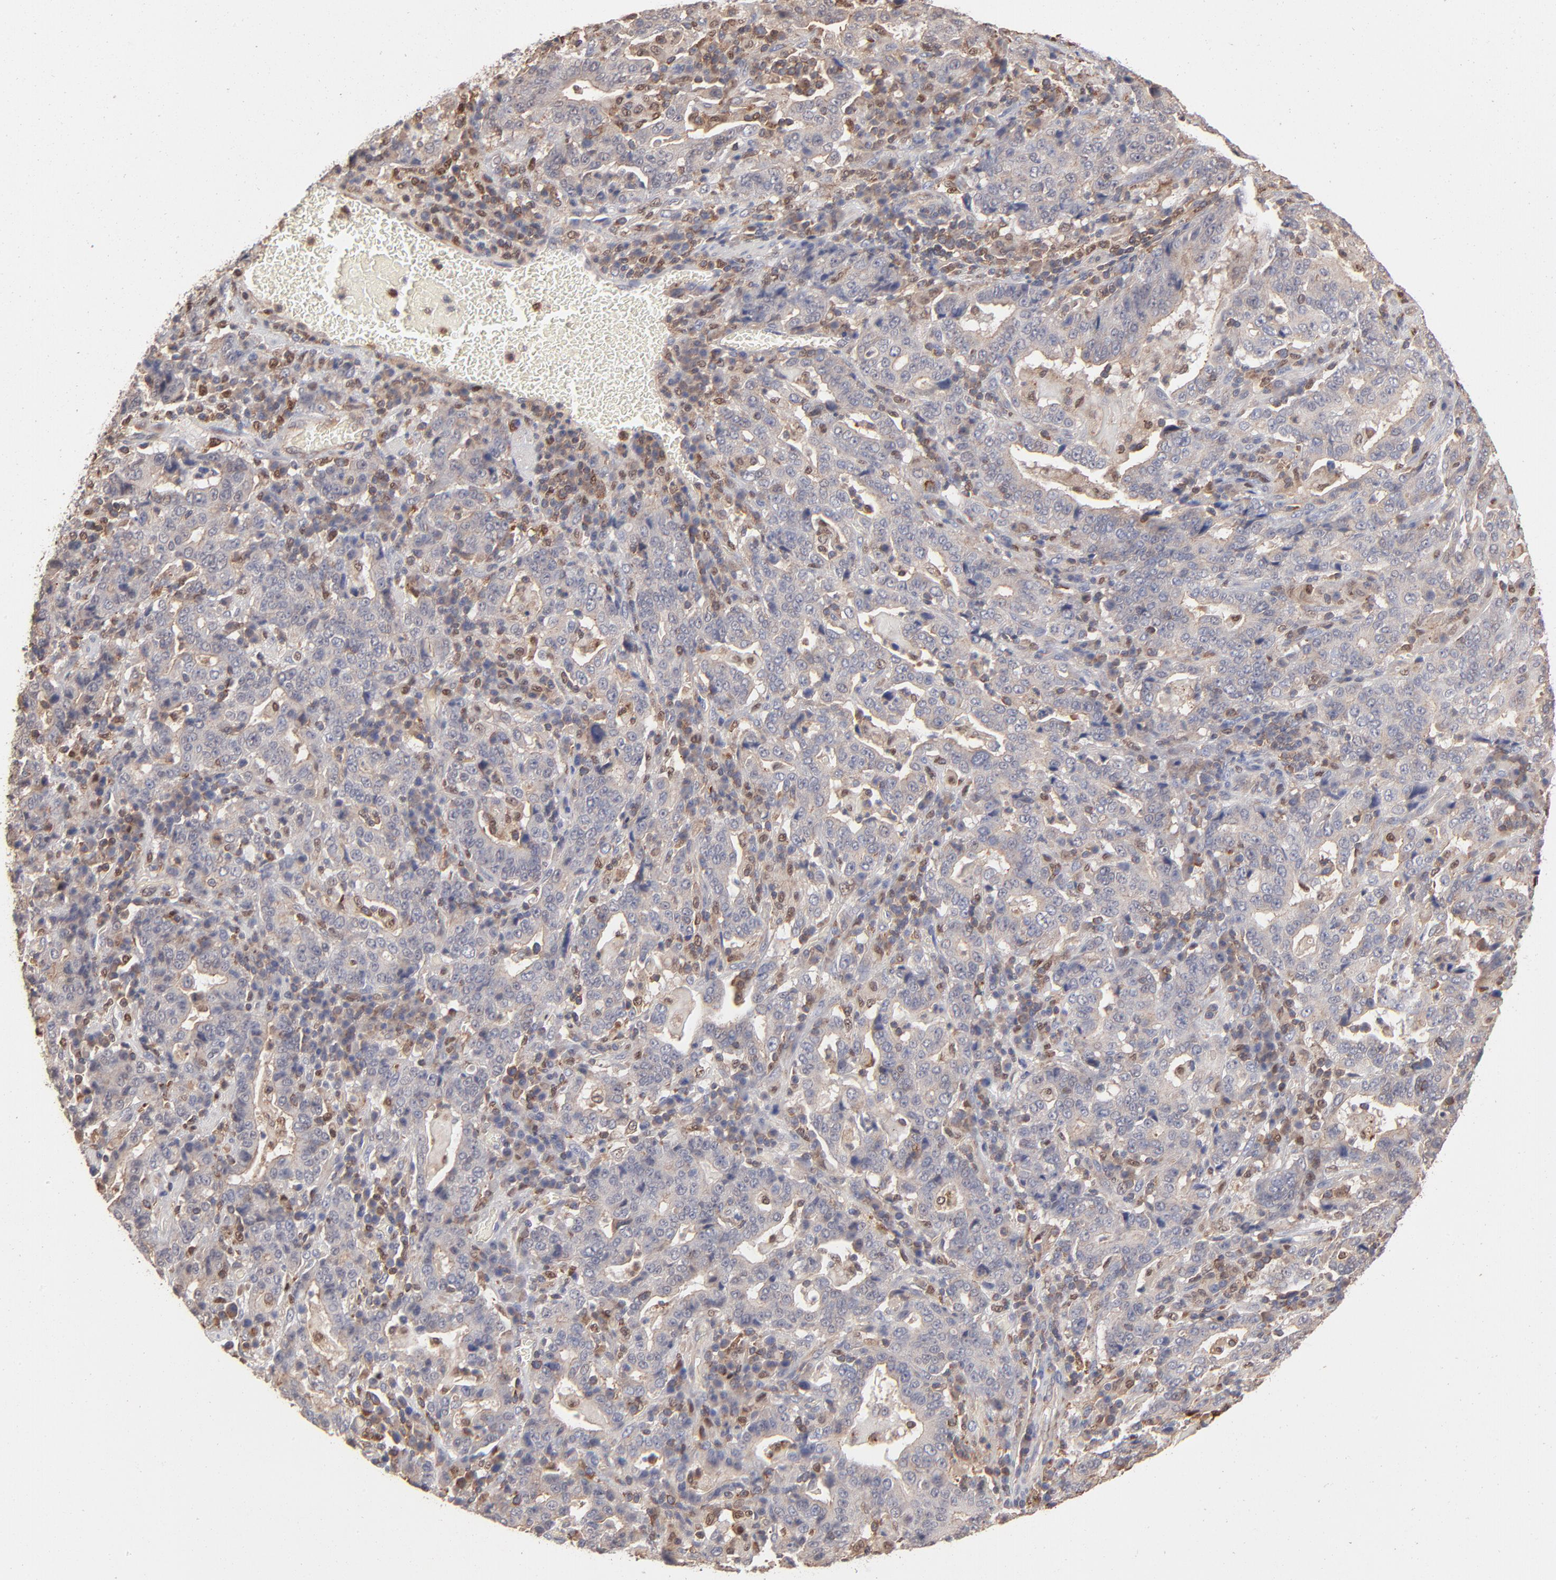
{"staining": {"intensity": "negative", "quantity": "none", "location": "none"}, "tissue": "stomach cancer", "cell_type": "Tumor cells", "image_type": "cancer", "snomed": [{"axis": "morphology", "description": "Normal tissue, NOS"}, {"axis": "morphology", "description": "Adenocarcinoma, NOS"}, {"axis": "topography", "description": "Stomach, upper"}, {"axis": "topography", "description": "Stomach"}], "caption": "Tumor cells are negative for brown protein staining in stomach adenocarcinoma. The staining was performed using DAB (3,3'-diaminobenzidine) to visualize the protein expression in brown, while the nuclei were stained in blue with hematoxylin (Magnification: 20x).", "gene": "ARHGEF6", "patient": {"sex": "male", "age": 59}}